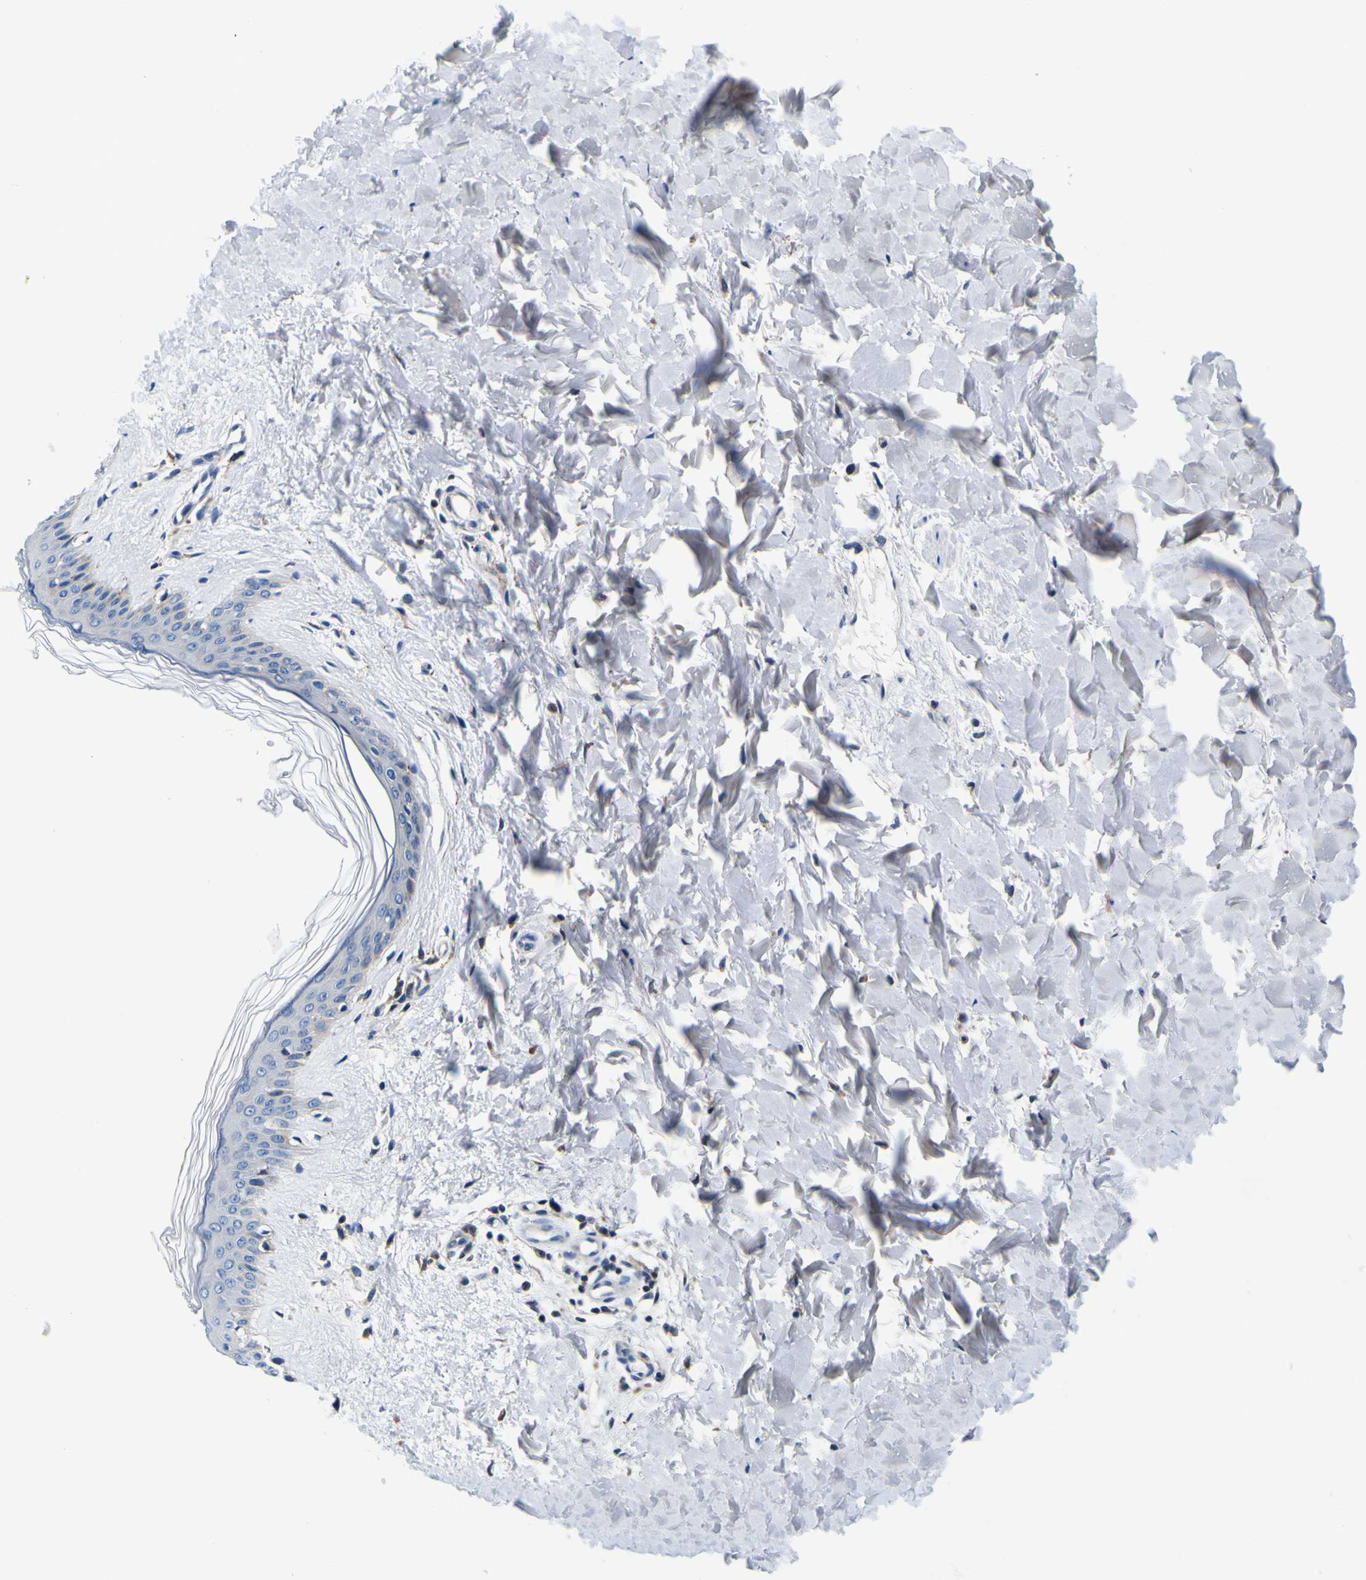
{"staining": {"intensity": "negative", "quantity": "none", "location": "none"}, "tissue": "skin", "cell_type": "Fibroblasts", "image_type": "normal", "snomed": [{"axis": "morphology", "description": "Normal tissue, NOS"}, {"axis": "topography", "description": "Skin"}], "caption": "IHC histopathology image of unremarkable skin stained for a protein (brown), which displays no positivity in fibroblasts. (Brightfield microscopy of DAB (3,3'-diaminobenzidine) immunohistochemistry at high magnification).", "gene": "NLRP3", "patient": {"sex": "female", "age": 41}}